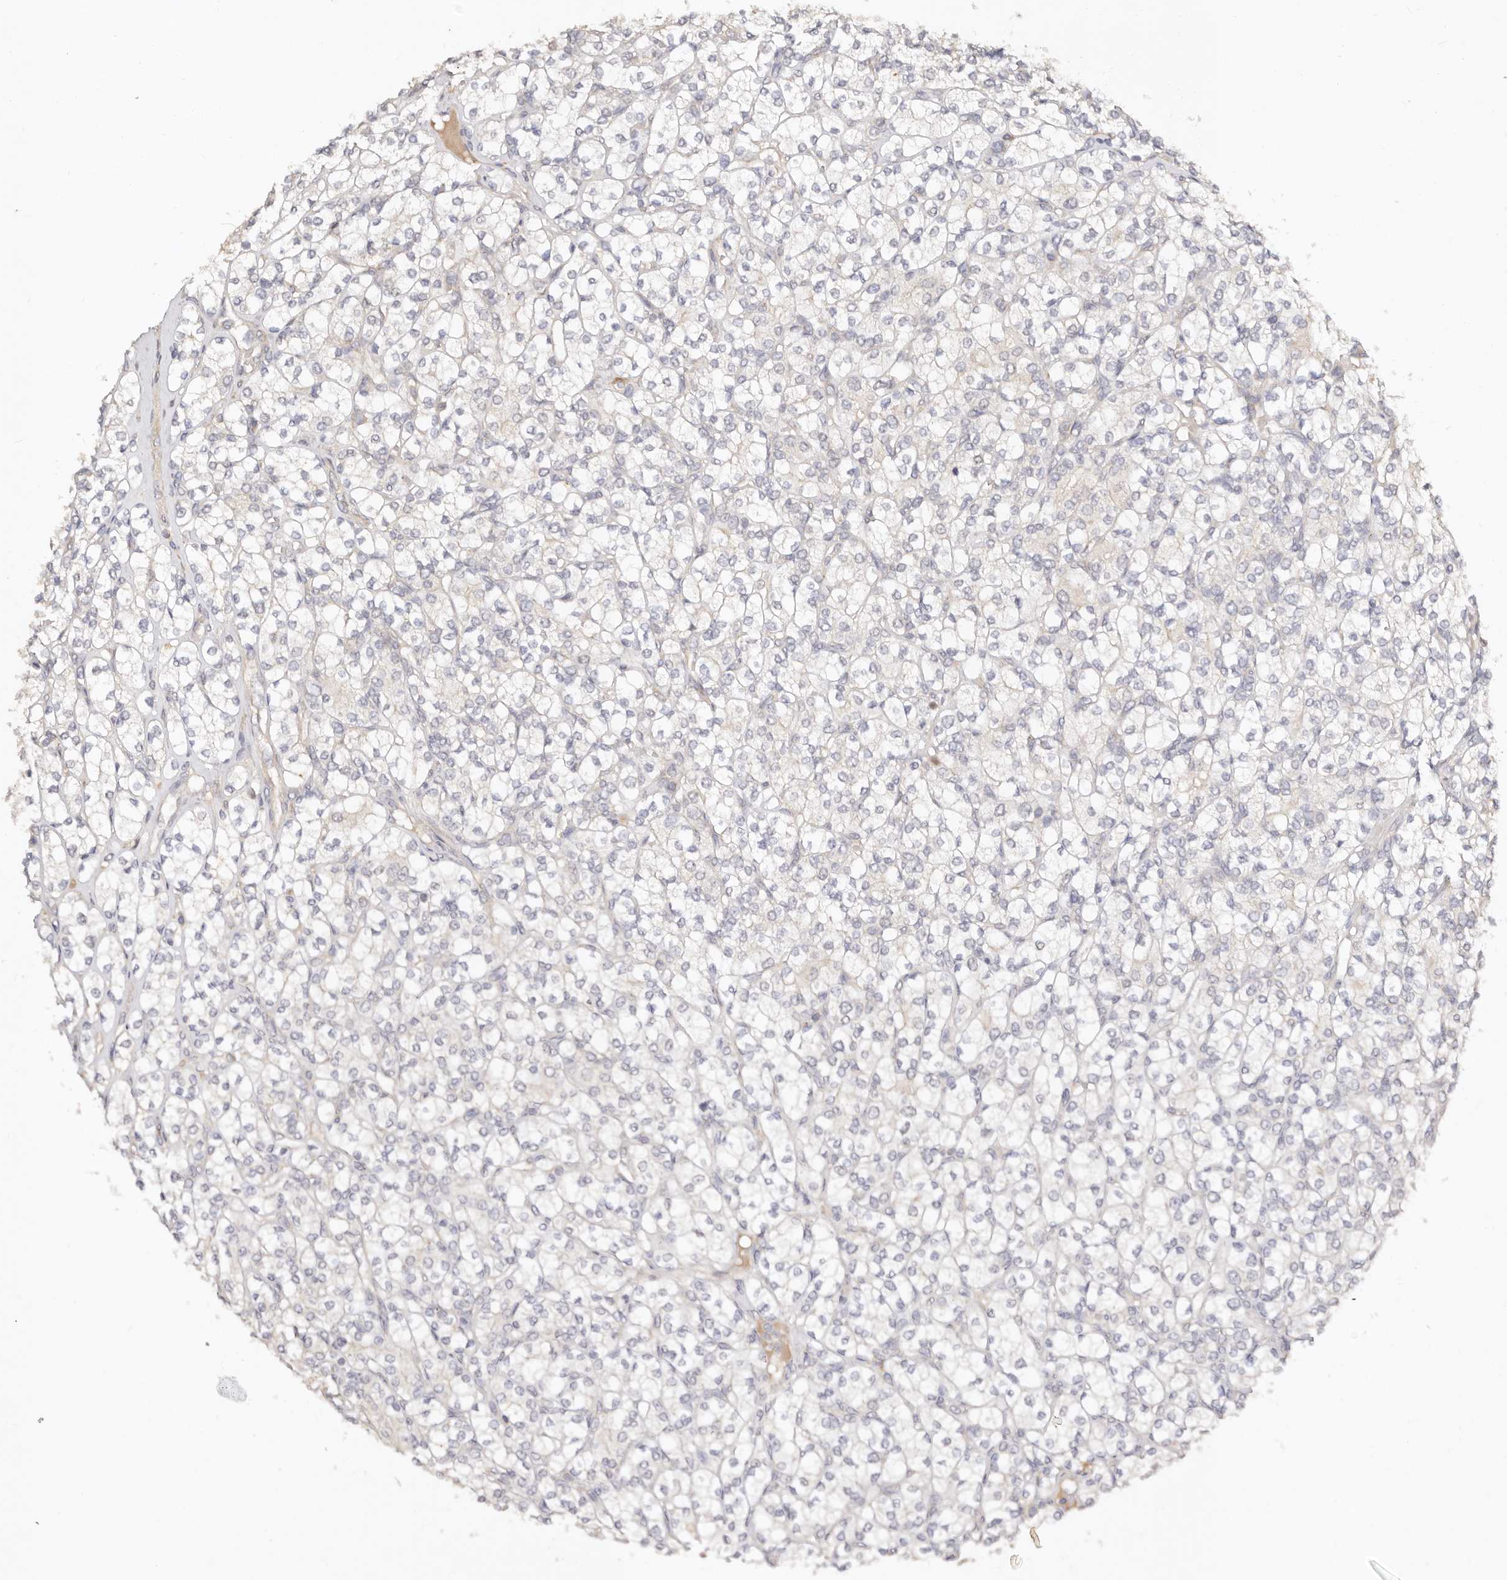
{"staining": {"intensity": "negative", "quantity": "none", "location": "none"}, "tissue": "renal cancer", "cell_type": "Tumor cells", "image_type": "cancer", "snomed": [{"axis": "morphology", "description": "Adenocarcinoma, NOS"}, {"axis": "topography", "description": "Kidney"}], "caption": "This is an IHC photomicrograph of renal cancer (adenocarcinoma). There is no positivity in tumor cells.", "gene": "DENND11", "patient": {"sex": "male", "age": 77}}